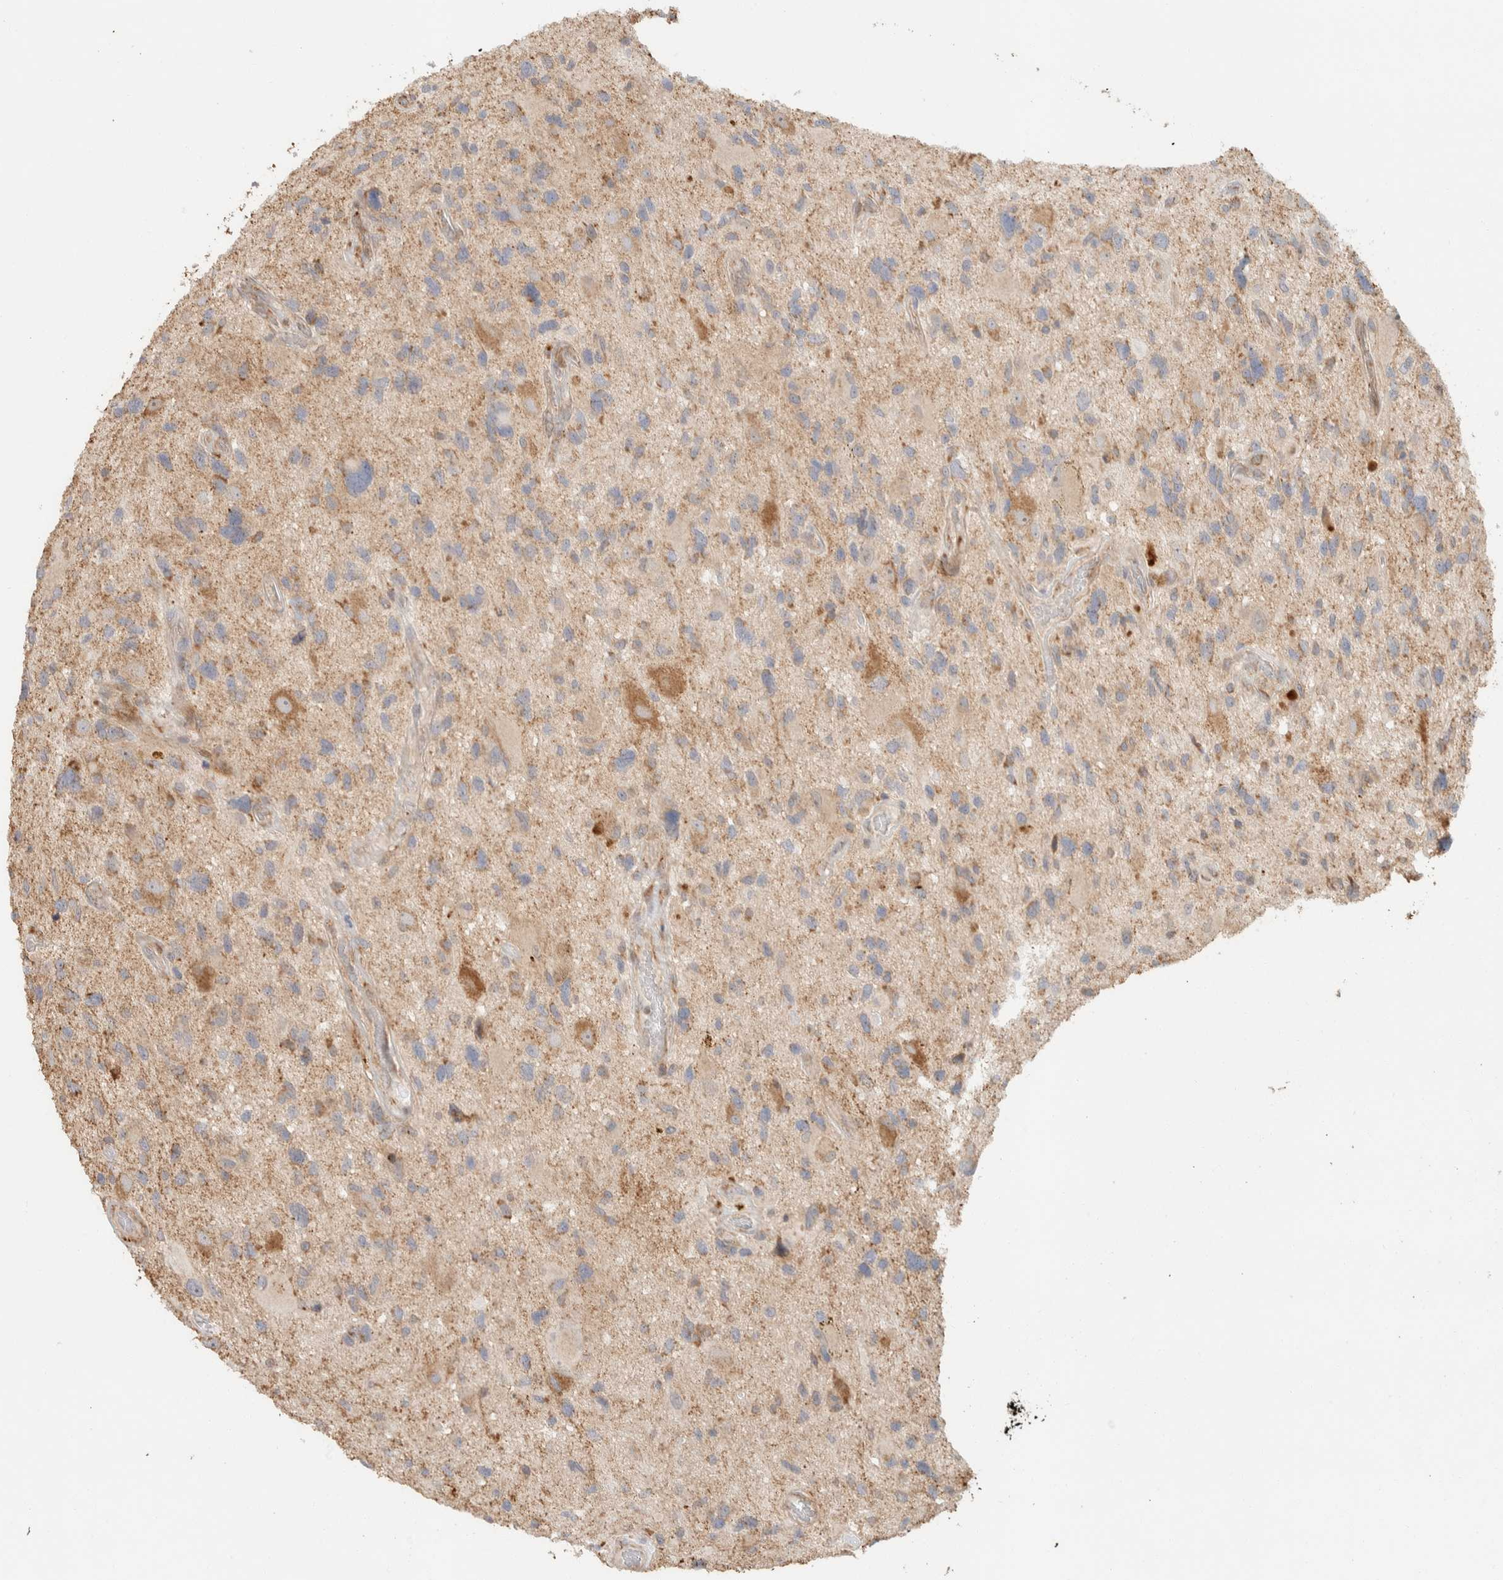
{"staining": {"intensity": "weak", "quantity": ">75%", "location": "cytoplasmic/membranous"}, "tissue": "glioma", "cell_type": "Tumor cells", "image_type": "cancer", "snomed": [{"axis": "morphology", "description": "Glioma, malignant, High grade"}, {"axis": "topography", "description": "Brain"}], "caption": "A histopathology image of human malignant glioma (high-grade) stained for a protein shows weak cytoplasmic/membranous brown staining in tumor cells.", "gene": "KIF9", "patient": {"sex": "male", "age": 33}}